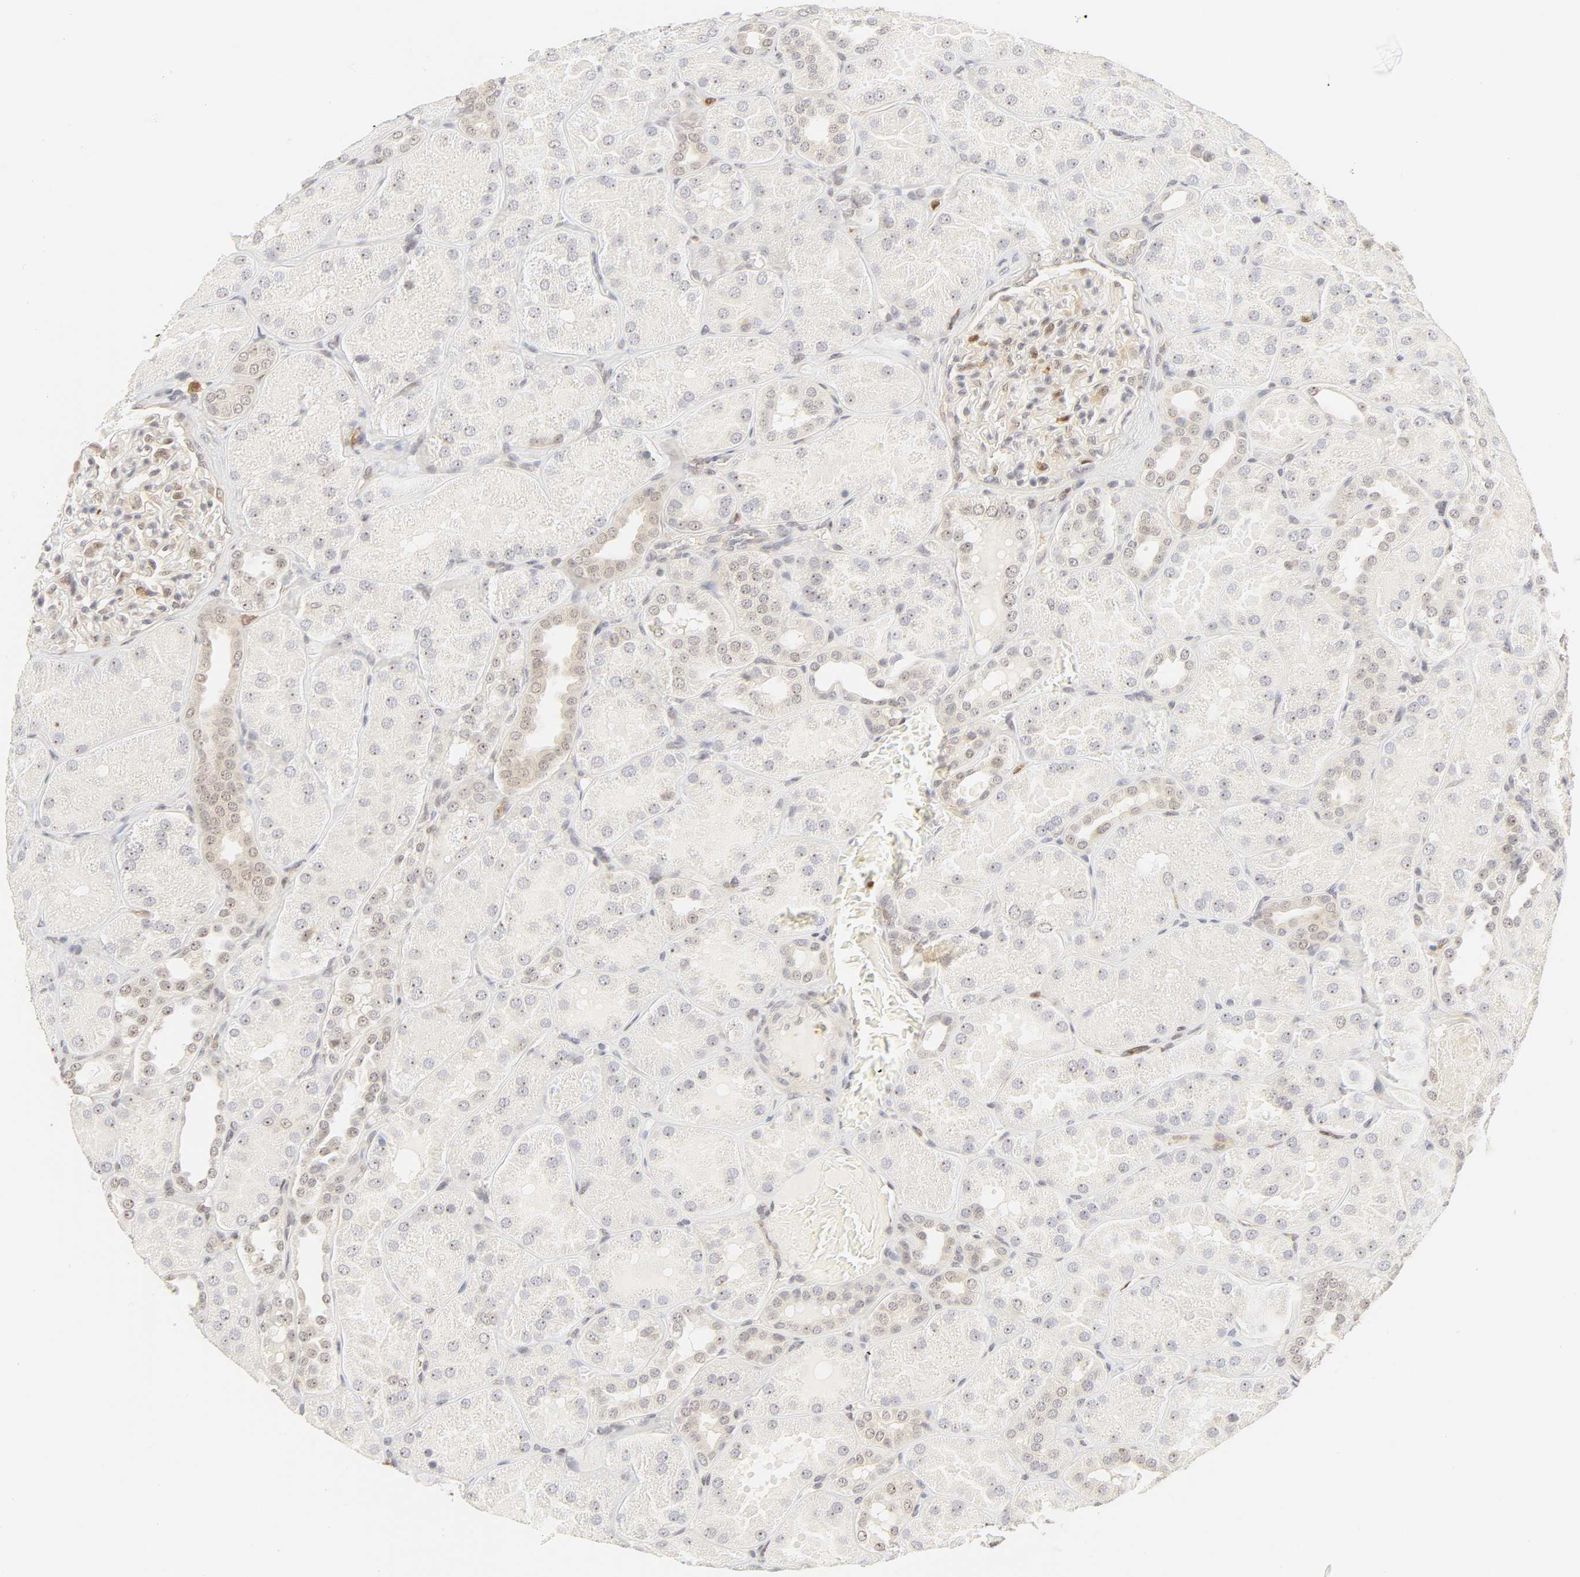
{"staining": {"intensity": "weak", "quantity": "<25%", "location": "cytoplasmic/membranous"}, "tissue": "kidney", "cell_type": "Cells in glomeruli", "image_type": "normal", "snomed": [{"axis": "morphology", "description": "Normal tissue, NOS"}, {"axis": "topography", "description": "Kidney"}], "caption": "A high-resolution histopathology image shows IHC staining of normal kidney, which shows no significant positivity in cells in glomeruli.", "gene": "KIF2A", "patient": {"sex": "male", "age": 28}}